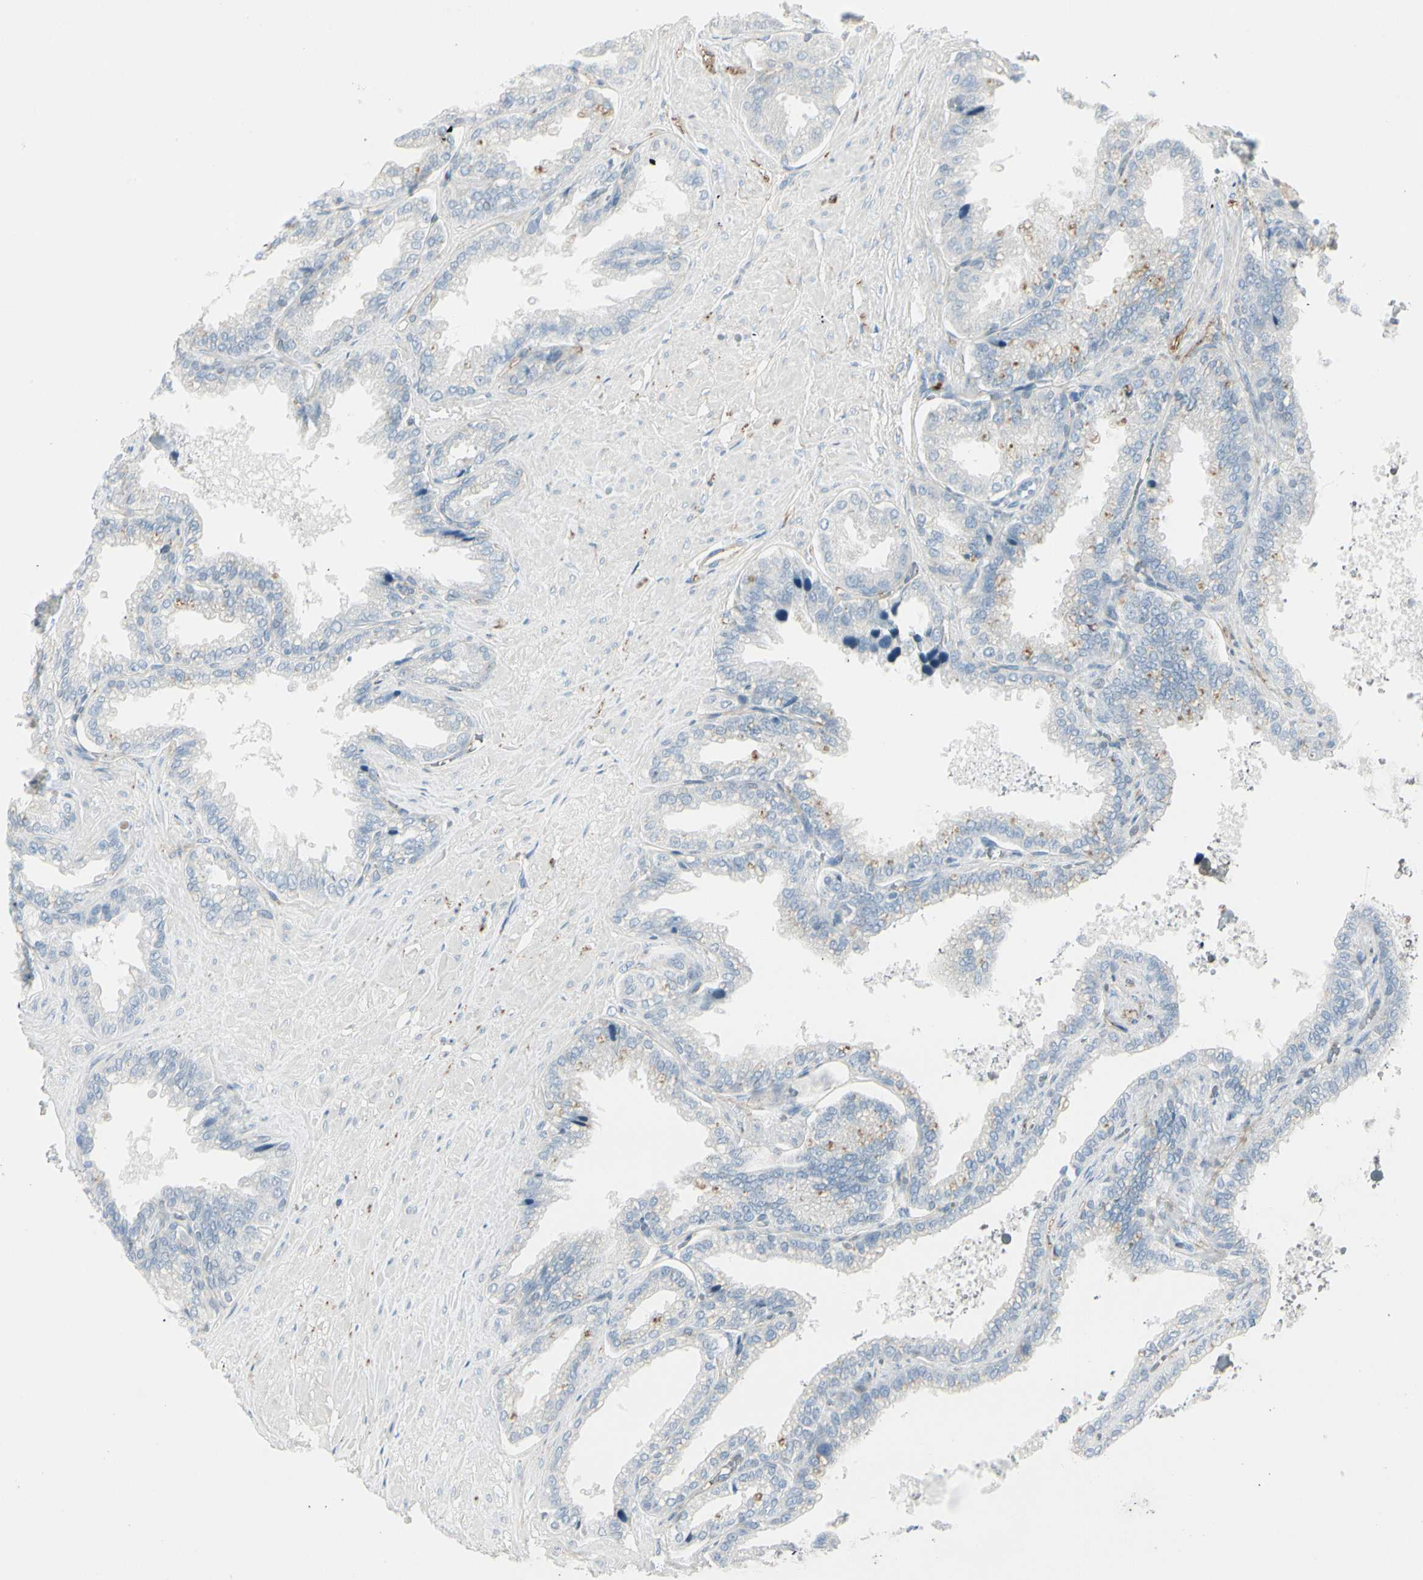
{"staining": {"intensity": "moderate", "quantity": "<25%", "location": "cytoplasmic/membranous"}, "tissue": "seminal vesicle", "cell_type": "Glandular cells", "image_type": "normal", "snomed": [{"axis": "morphology", "description": "Normal tissue, NOS"}, {"axis": "topography", "description": "Seminal veicle"}], "caption": "Moderate cytoplasmic/membranous staining for a protein is identified in about <25% of glandular cells of benign seminal vesicle using IHC.", "gene": "CACNA2D1", "patient": {"sex": "male", "age": 46}}